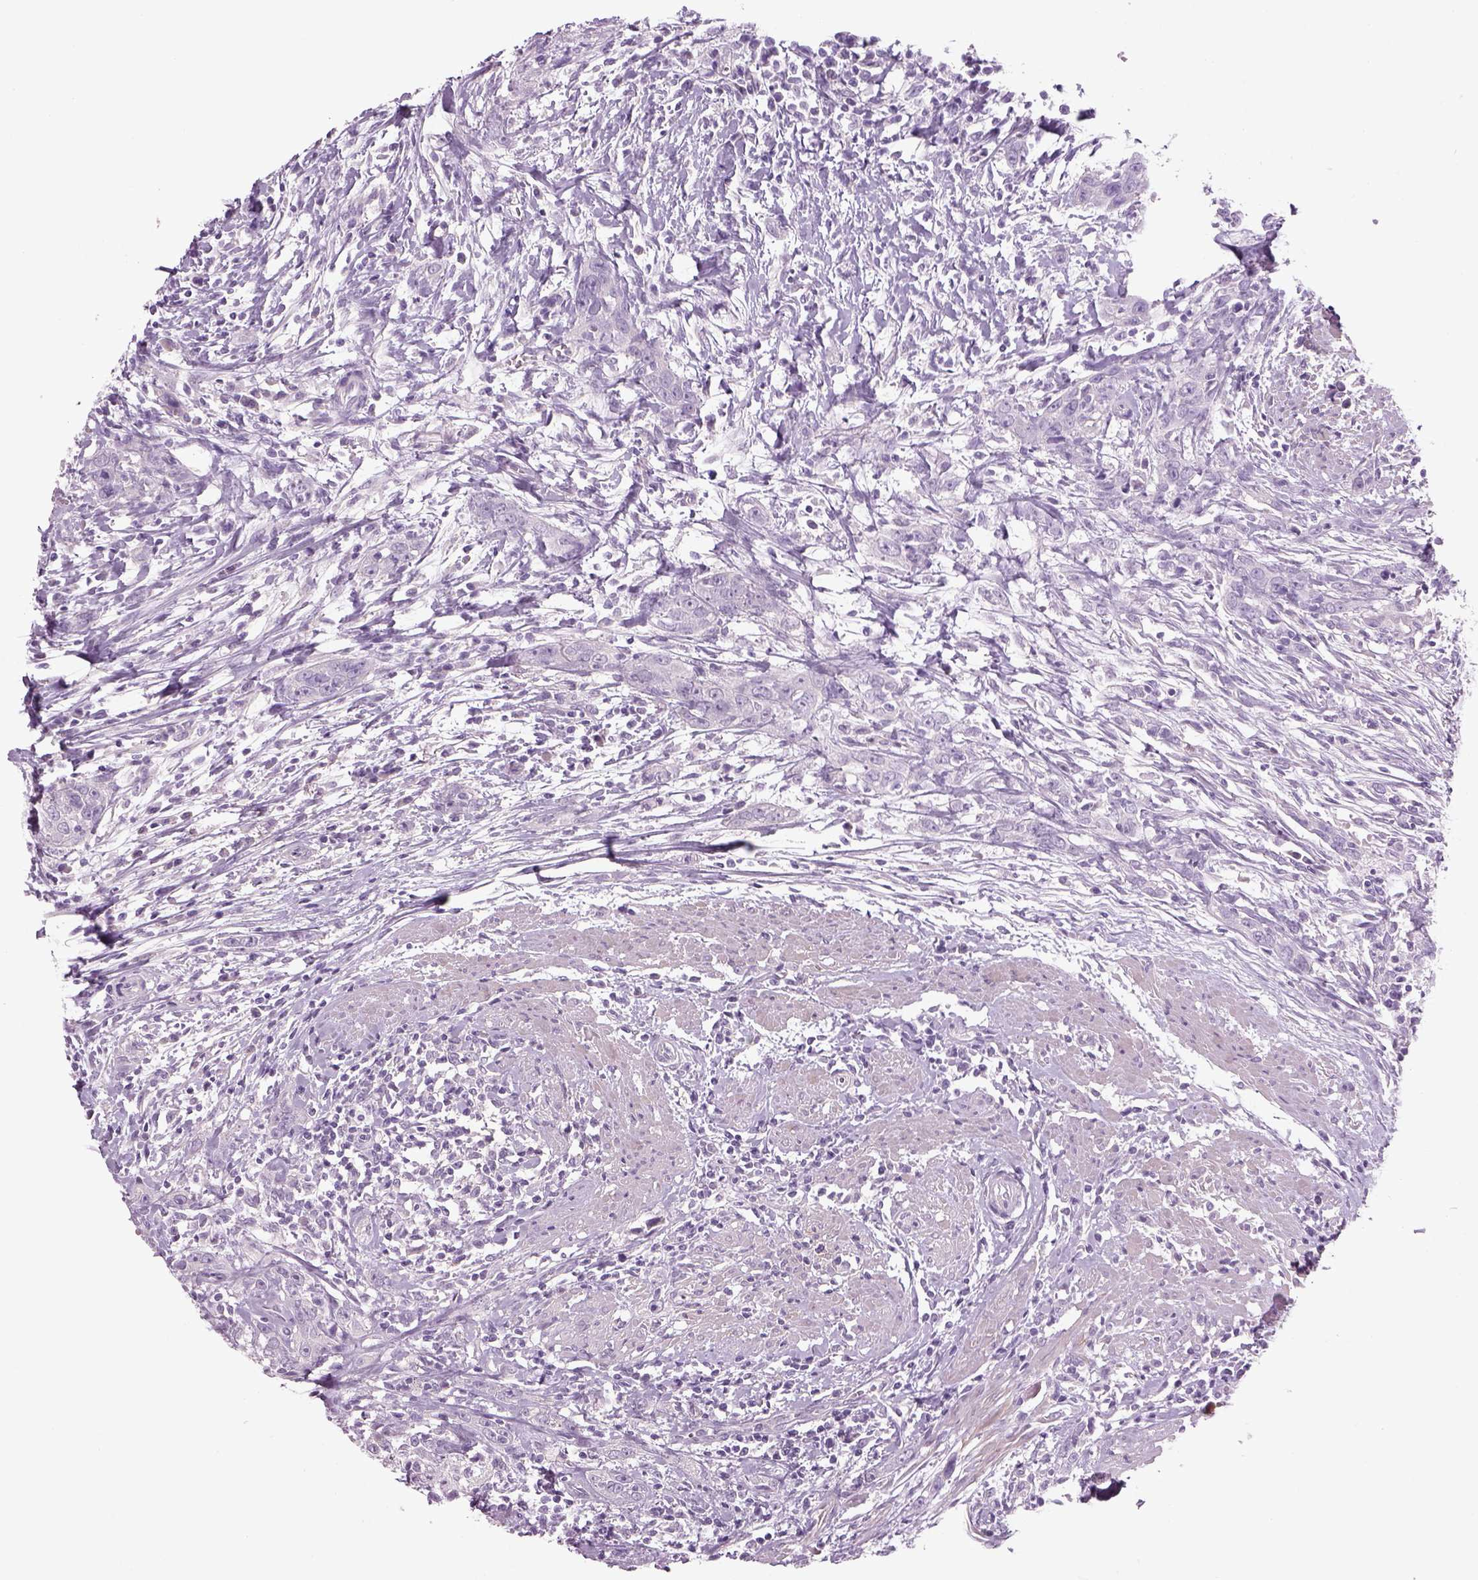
{"staining": {"intensity": "negative", "quantity": "none", "location": "none"}, "tissue": "urothelial cancer", "cell_type": "Tumor cells", "image_type": "cancer", "snomed": [{"axis": "morphology", "description": "Urothelial carcinoma, High grade"}, {"axis": "topography", "description": "Urinary bladder"}], "caption": "Immunohistochemical staining of human urothelial cancer reveals no significant expression in tumor cells.", "gene": "MDH1B", "patient": {"sex": "male", "age": 83}}